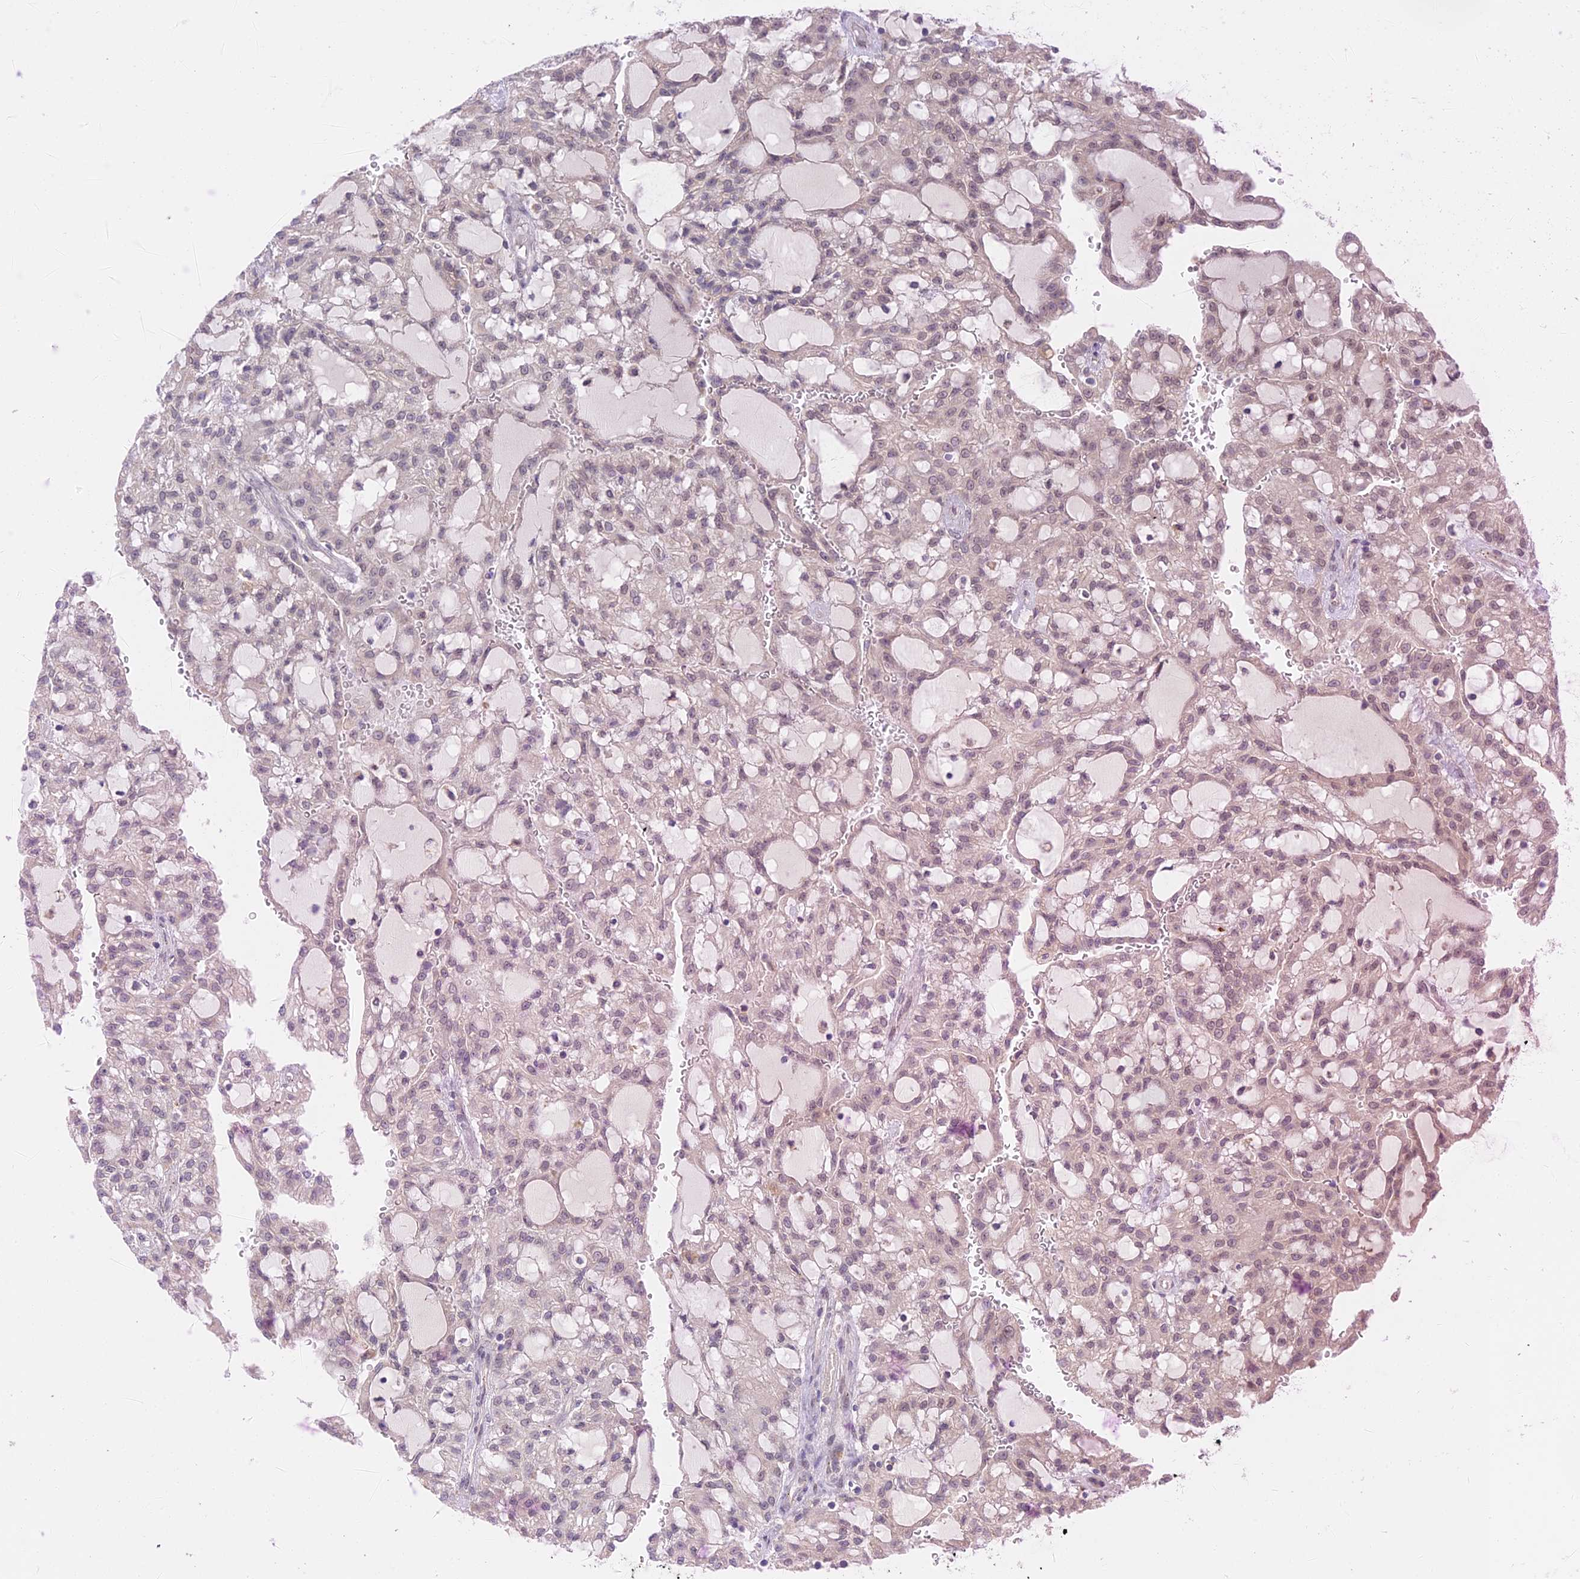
{"staining": {"intensity": "weak", "quantity": "25%-75%", "location": "nuclear"}, "tissue": "renal cancer", "cell_type": "Tumor cells", "image_type": "cancer", "snomed": [{"axis": "morphology", "description": "Adenocarcinoma, NOS"}, {"axis": "topography", "description": "Kidney"}], "caption": "Immunohistochemistry (IHC) staining of renal adenocarcinoma, which reveals low levels of weak nuclear positivity in about 25%-75% of tumor cells indicating weak nuclear protein staining. The staining was performed using DAB (3,3'-diaminobenzidine) (brown) for protein detection and nuclei were counterstained in hematoxylin (blue).", "gene": "ZUP1", "patient": {"sex": "male", "age": 63}}